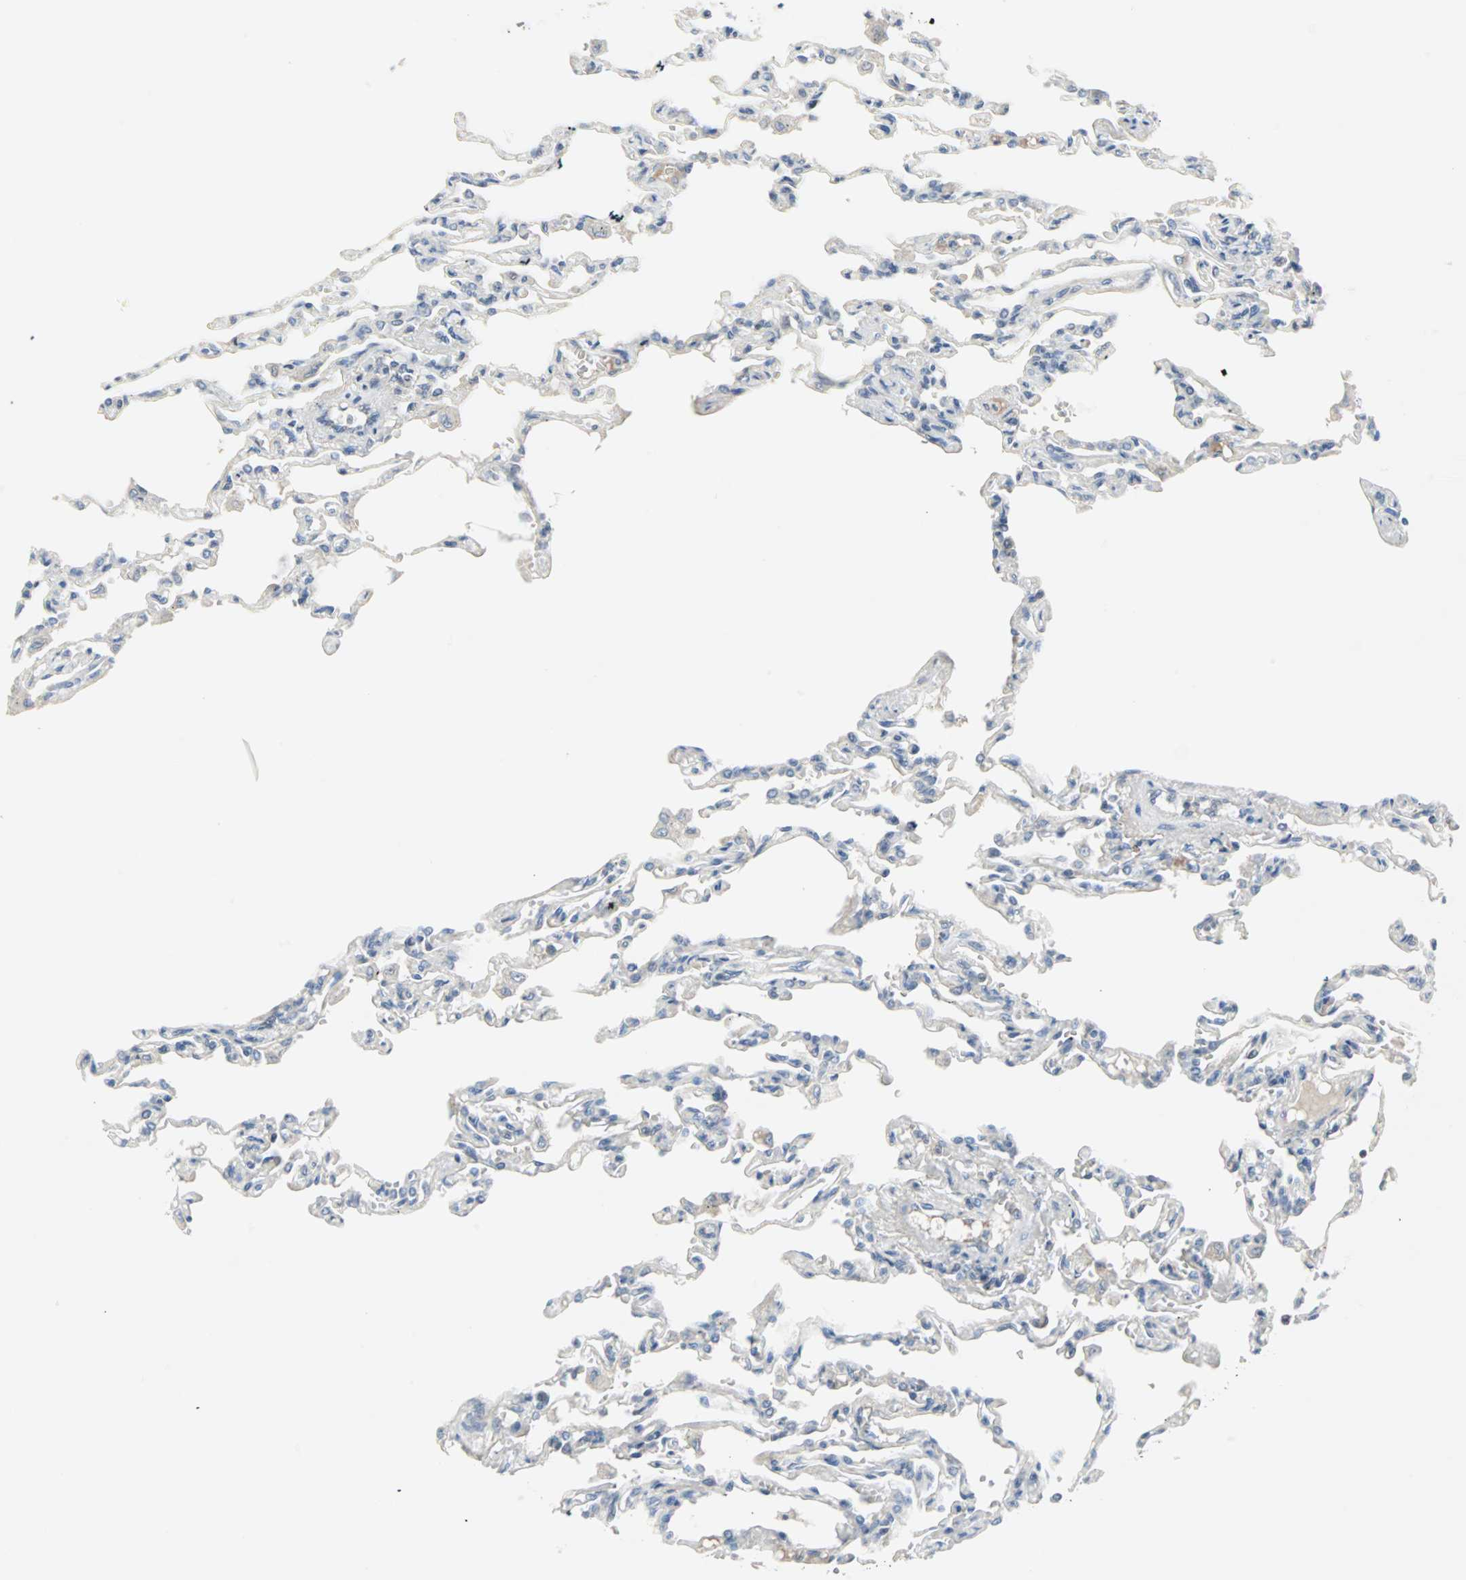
{"staining": {"intensity": "negative", "quantity": "none", "location": "none"}, "tissue": "lung", "cell_type": "Alveolar cells", "image_type": "normal", "snomed": [{"axis": "morphology", "description": "Normal tissue, NOS"}, {"axis": "topography", "description": "Lung"}], "caption": "Human lung stained for a protein using IHC demonstrates no expression in alveolar cells.", "gene": "CASP3", "patient": {"sex": "male", "age": 21}}